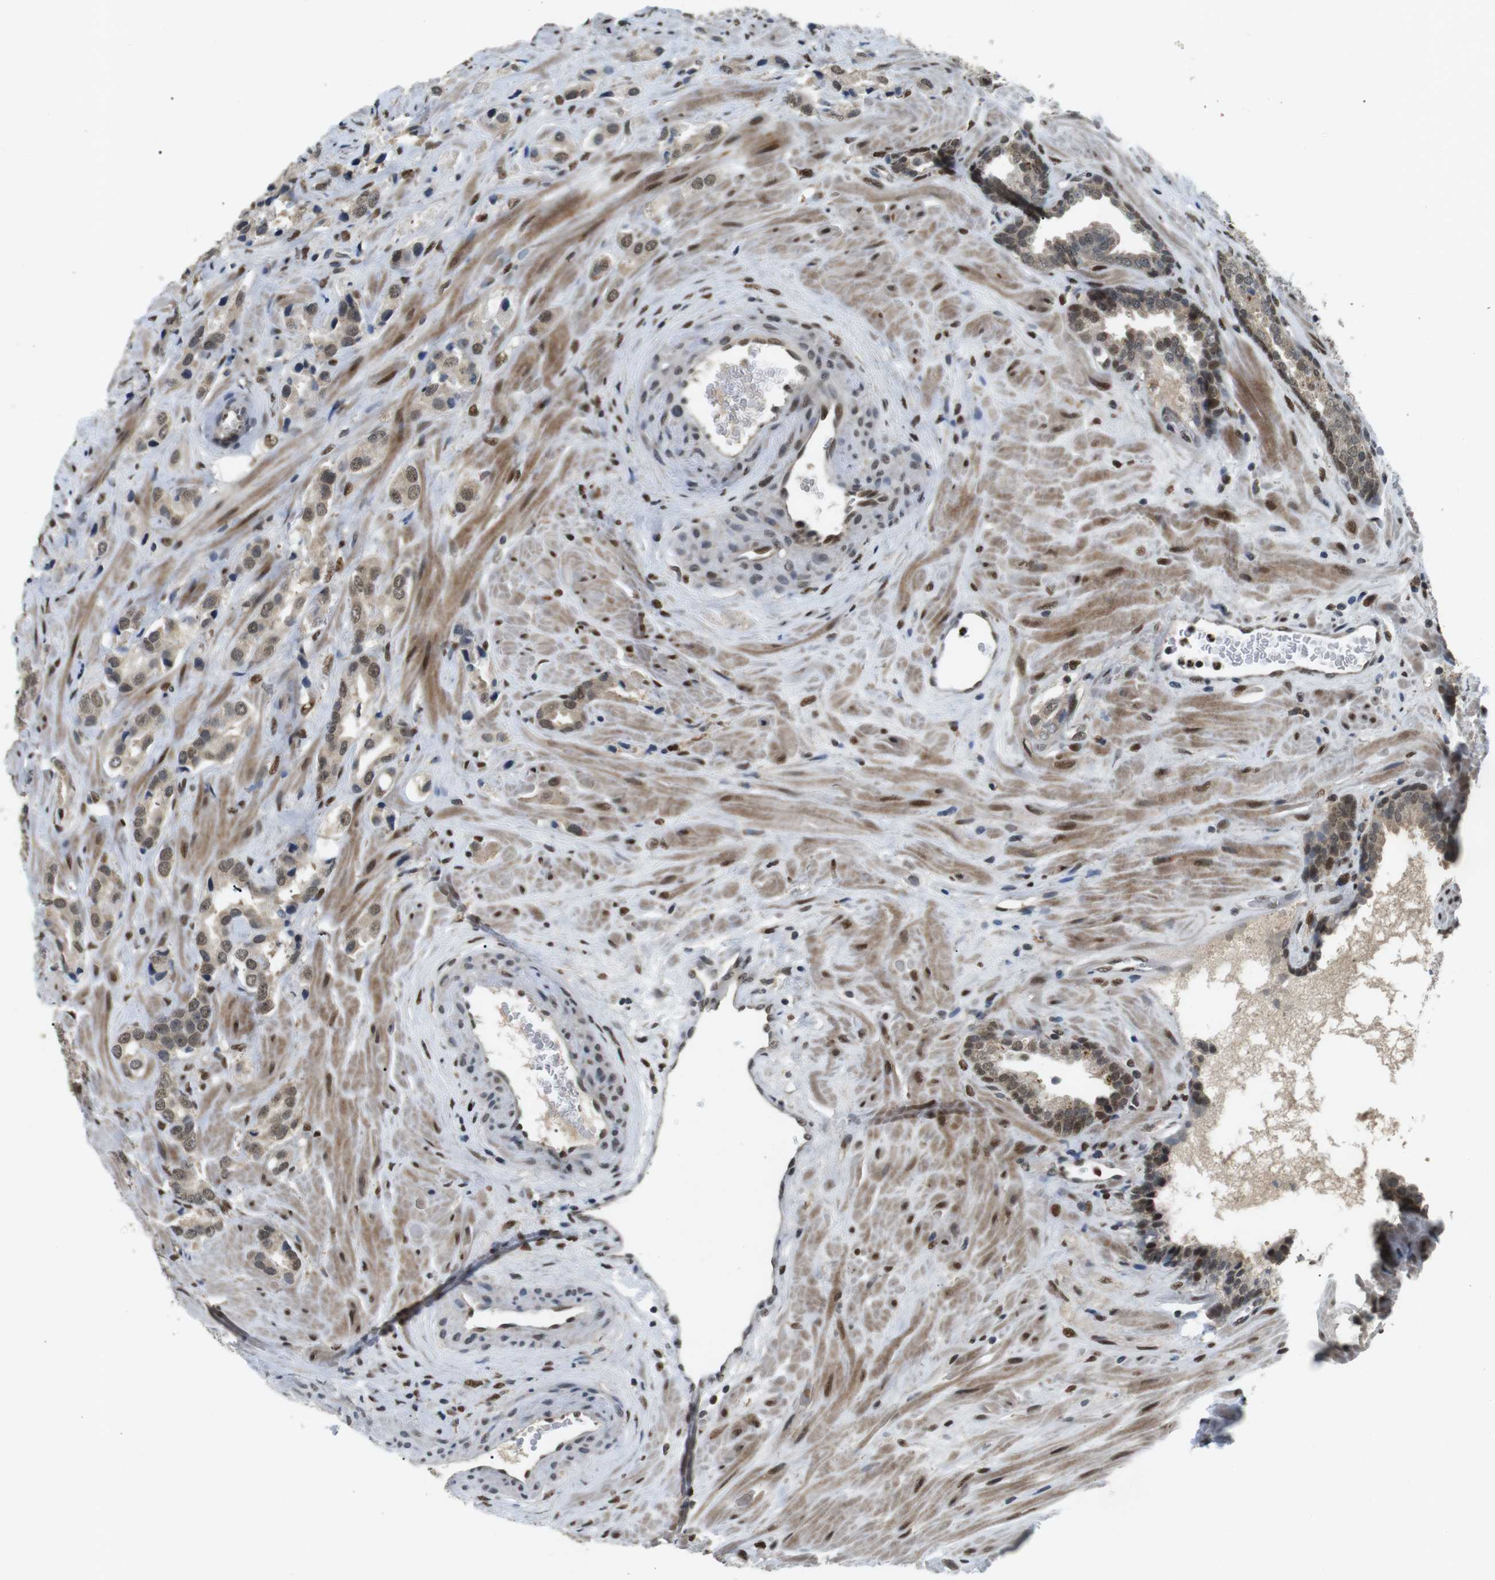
{"staining": {"intensity": "moderate", "quantity": ">75%", "location": "cytoplasmic/membranous,nuclear"}, "tissue": "prostate cancer", "cell_type": "Tumor cells", "image_type": "cancer", "snomed": [{"axis": "morphology", "description": "Adenocarcinoma, High grade"}, {"axis": "topography", "description": "Prostate"}], "caption": "Immunohistochemical staining of human prostate cancer (high-grade adenocarcinoma) demonstrates medium levels of moderate cytoplasmic/membranous and nuclear expression in about >75% of tumor cells.", "gene": "ORAI3", "patient": {"sex": "male", "age": 64}}